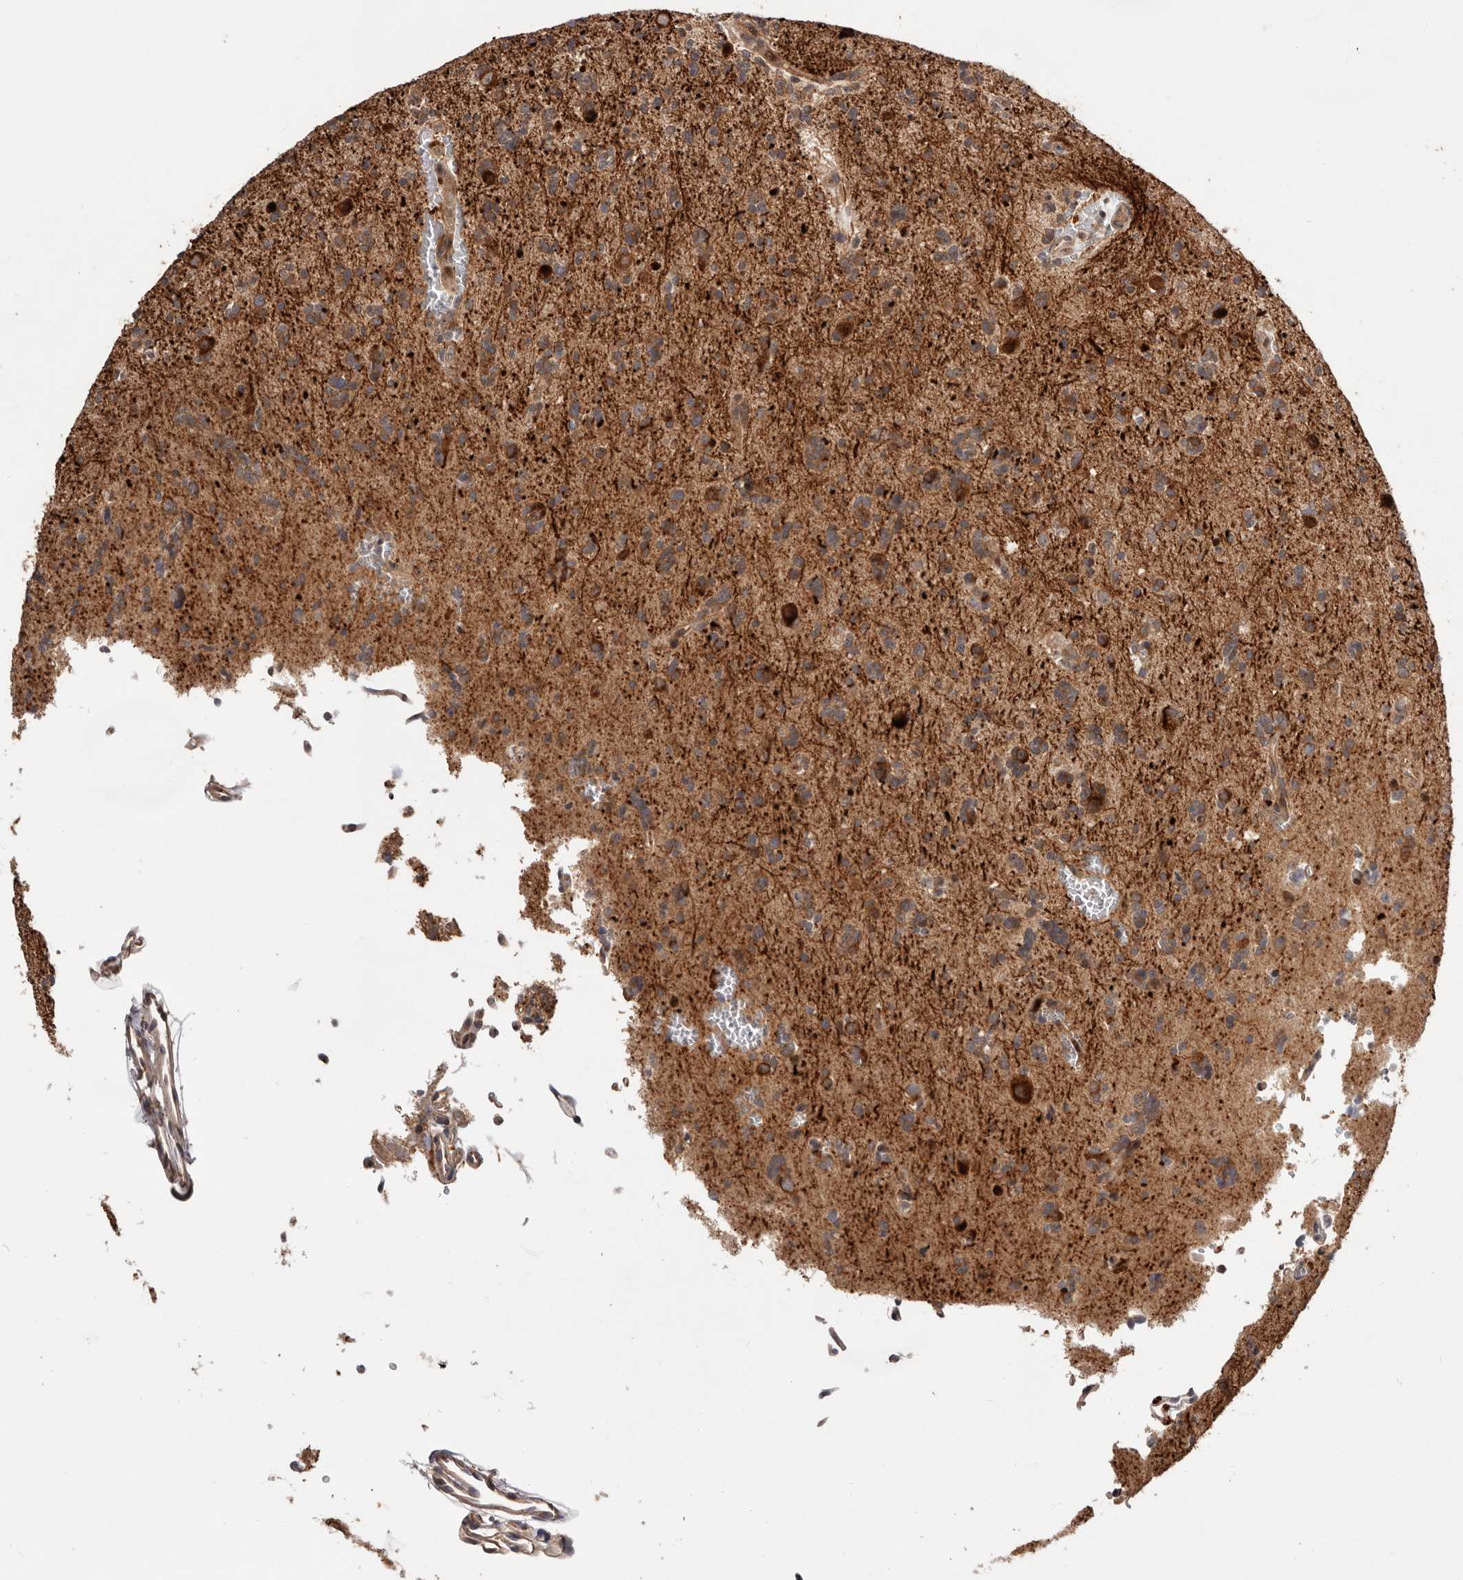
{"staining": {"intensity": "moderate", "quantity": ">75%", "location": "cytoplasmic/membranous"}, "tissue": "glioma", "cell_type": "Tumor cells", "image_type": "cancer", "snomed": [{"axis": "morphology", "description": "Glioma, malignant, High grade"}, {"axis": "topography", "description": "Brain"}], "caption": "The image demonstrates immunohistochemical staining of glioma. There is moderate cytoplasmic/membranous staining is appreciated in about >75% of tumor cells.", "gene": "DOP1A", "patient": {"sex": "female", "age": 62}}